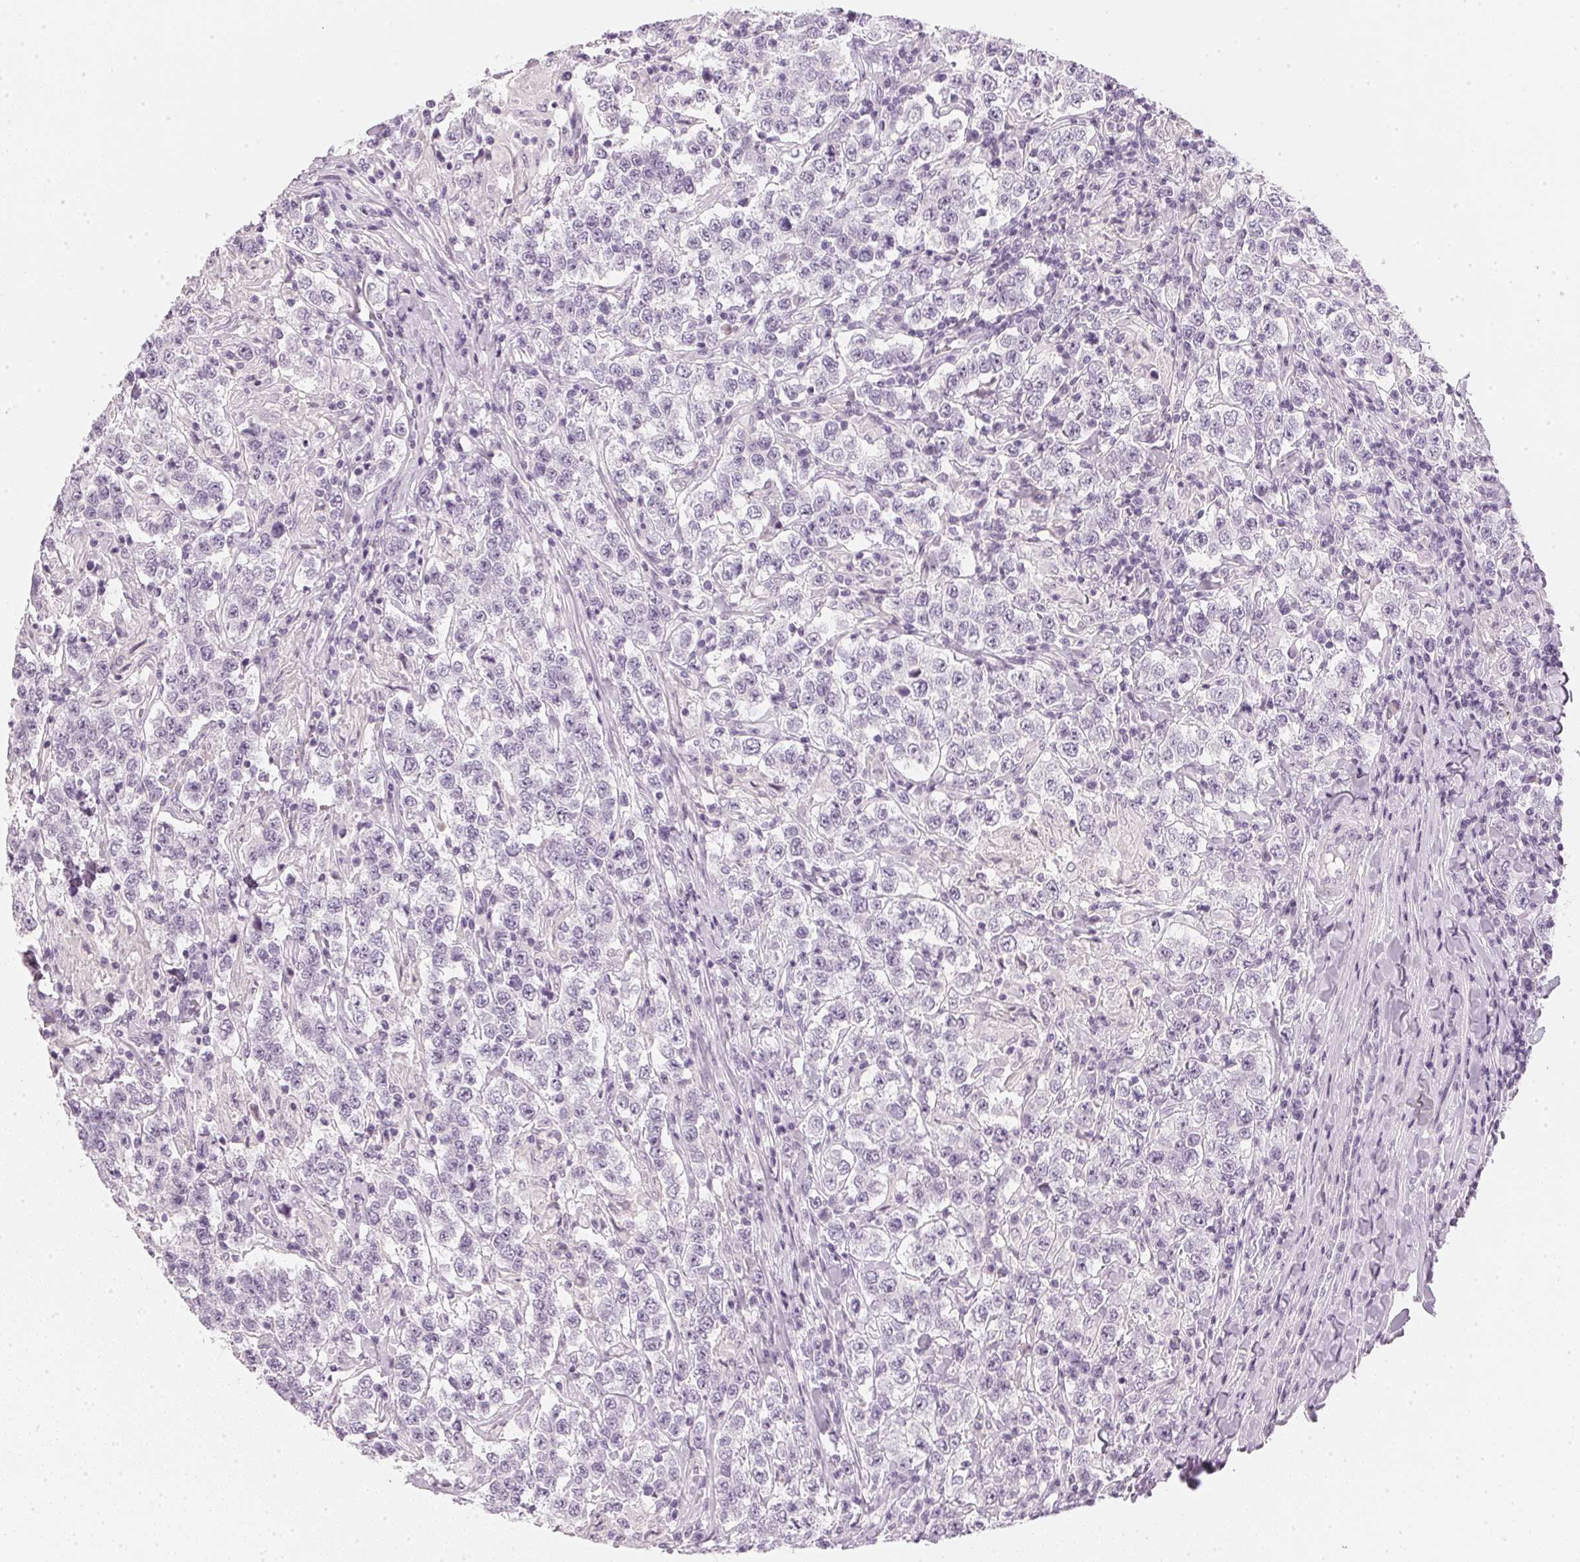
{"staining": {"intensity": "negative", "quantity": "none", "location": "none"}, "tissue": "testis cancer", "cell_type": "Tumor cells", "image_type": "cancer", "snomed": [{"axis": "morphology", "description": "Seminoma, NOS"}, {"axis": "morphology", "description": "Carcinoma, Embryonal, NOS"}, {"axis": "topography", "description": "Testis"}], "caption": "There is no significant expression in tumor cells of testis cancer.", "gene": "CHST4", "patient": {"sex": "male", "age": 41}}